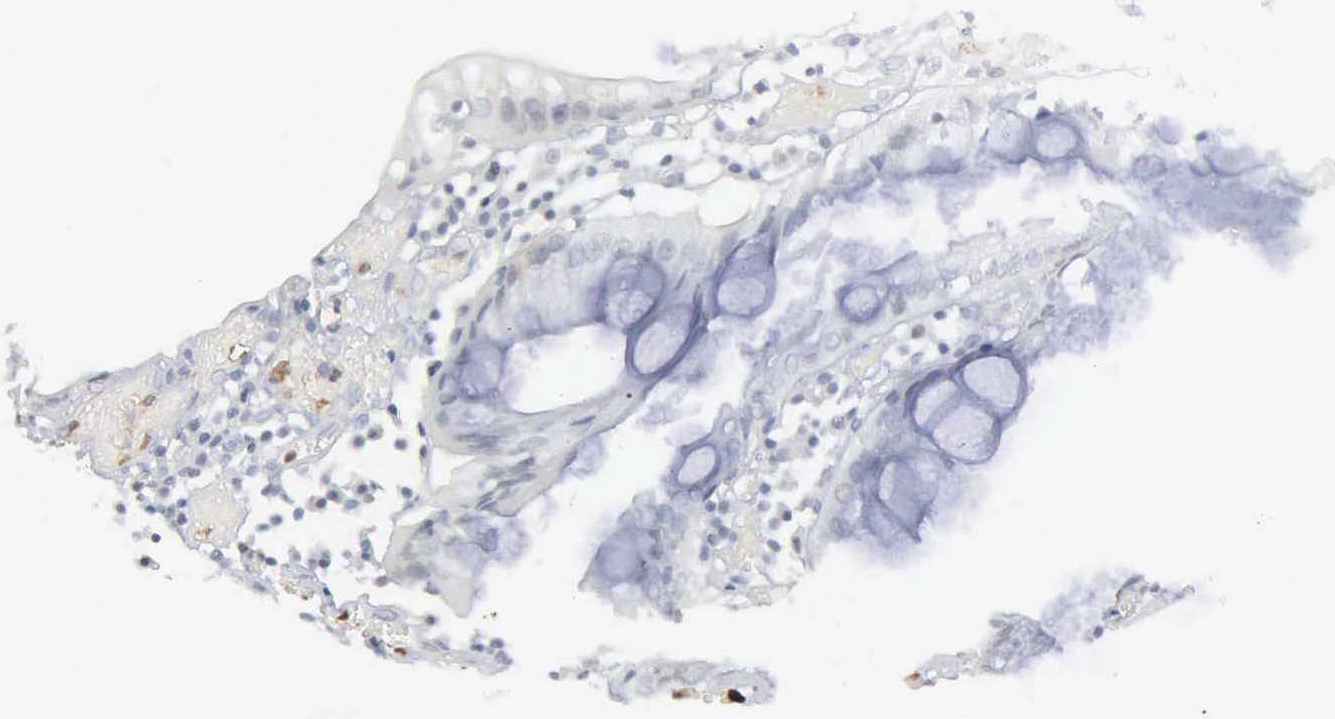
{"staining": {"intensity": "negative", "quantity": "none", "location": "none"}, "tissue": "colorectal cancer", "cell_type": "Tumor cells", "image_type": "cancer", "snomed": [{"axis": "morphology", "description": "Adenocarcinoma, NOS"}, {"axis": "topography", "description": "Rectum"}], "caption": "A high-resolution micrograph shows IHC staining of colorectal cancer (adenocarcinoma), which displays no significant staining in tumor cells.", "gene": "SPIN3", "patient": {"sex": "female", "age": 98}}